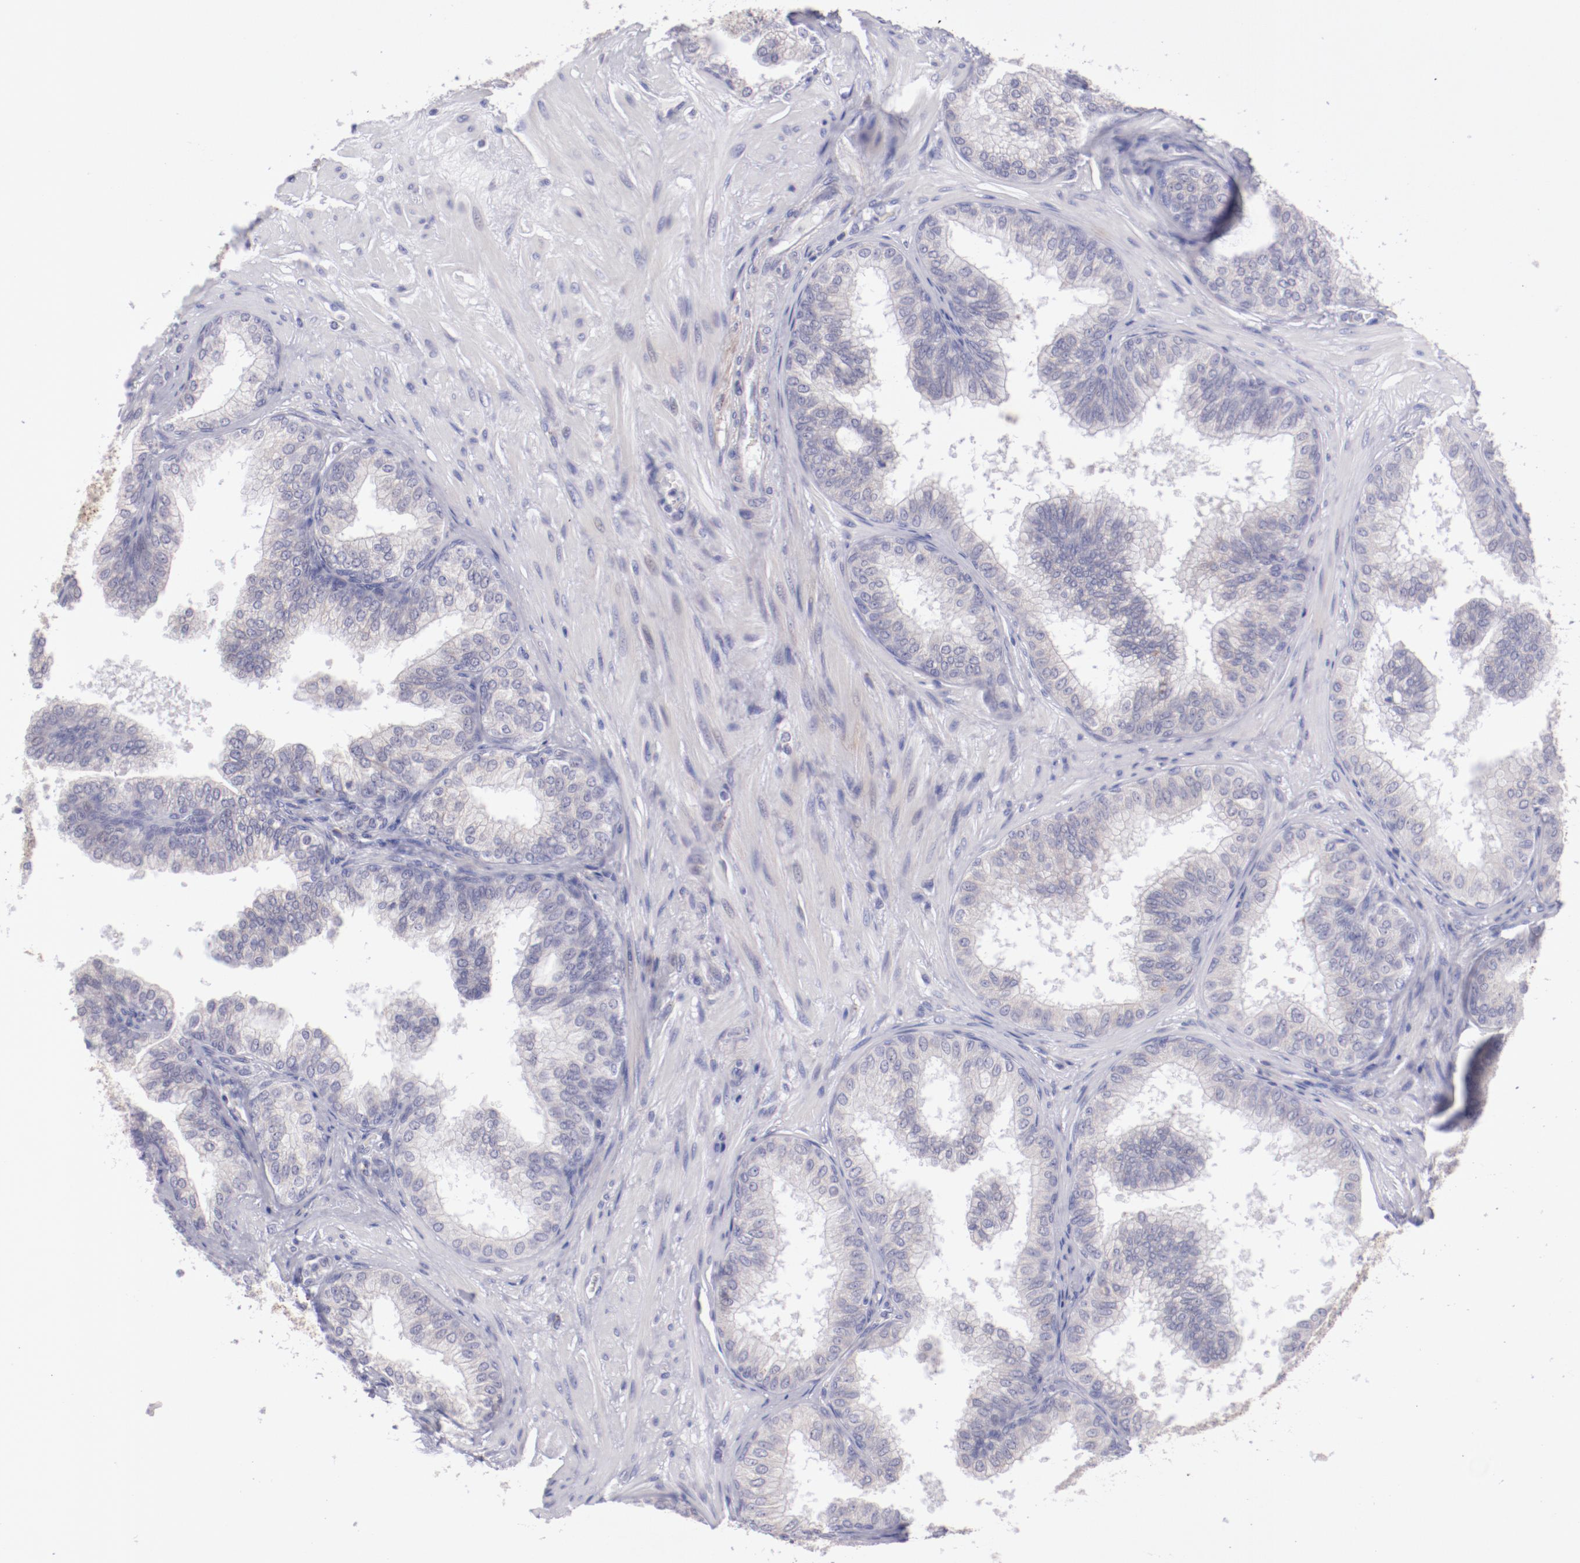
{"staining": {"intensity": "negative", "quantity": "none", "location": "none"}, "tissue": "prostate", "cell_type": "Glandular cells", "image_type": "normal", "snomed": [{"axis": "morphology", "description": "Normal tissue, NOS"}, {"axis": "topography", "description": "Prostate"}], "caption": "Immunohistochemistry image of normal prostate: human prostate stained with DAB (3,3'-diaminobenzidine) reveals no significant protein positivity in glandular cells.", "gene": "TRAF3", "patient": {"sex": "male", "age": 60}}